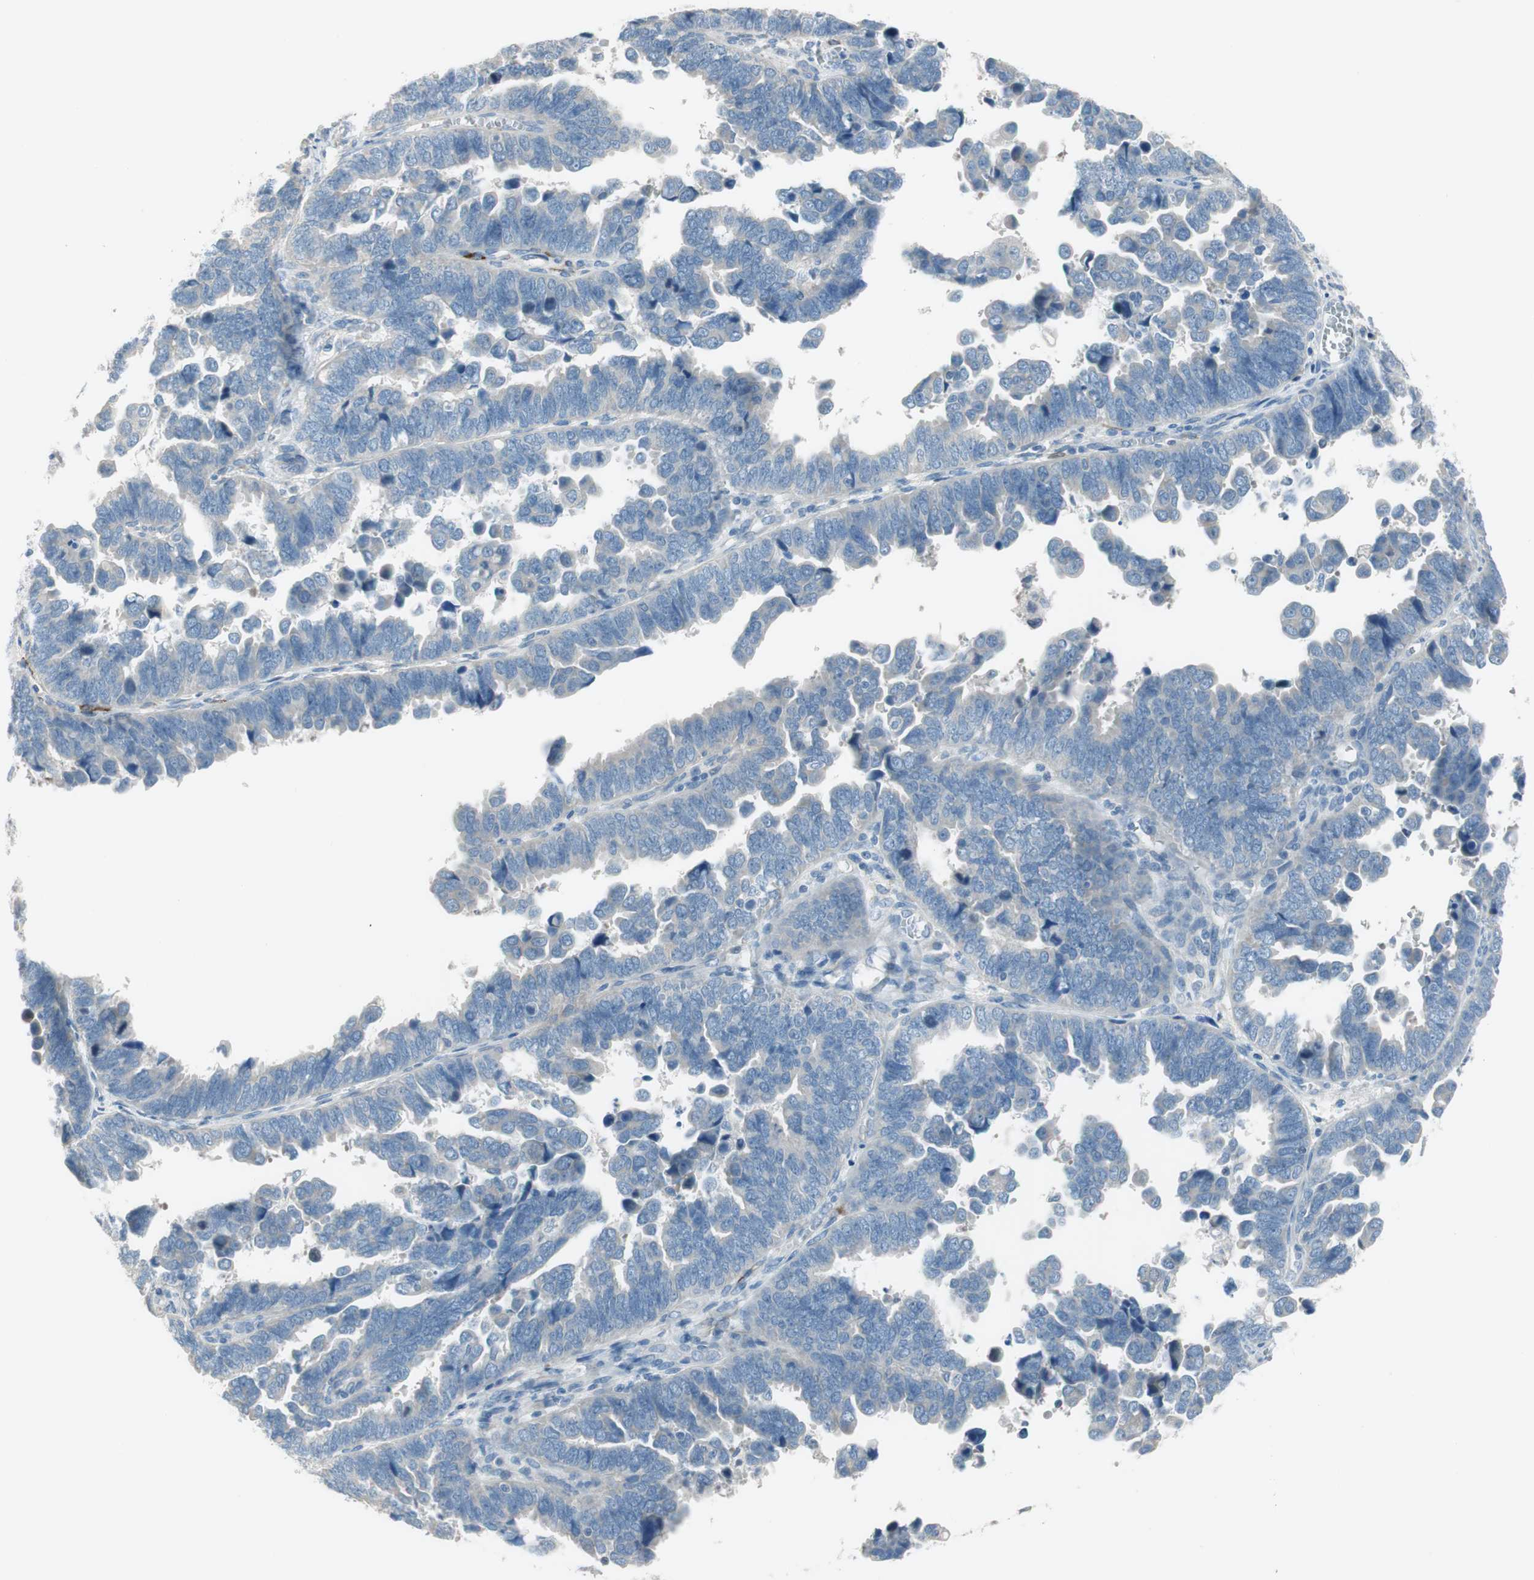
{"staining": {"intensity": "negative", "quantity": "none", "location": "none"}, "tissue": "endometrial cancer", "cell_type": "Tumor cells", "image_type": "cancer", "snomed": [{"axis": "morphology", "description": "Adenocarcinoma, NOS"}, {"axis": "topography", "description": "Endometrium"}], "caption": "High magnification brightfield microscopy of endometrial cancer (adenocarcinoma) stained with DAB (3,3'-diaminobenzidine) (brown) and counterstained with hematoxylin (blue): tumor cells show no significant staining.", "gene": "PRRG4", "patient": {"sex": "female", "age": 75}}